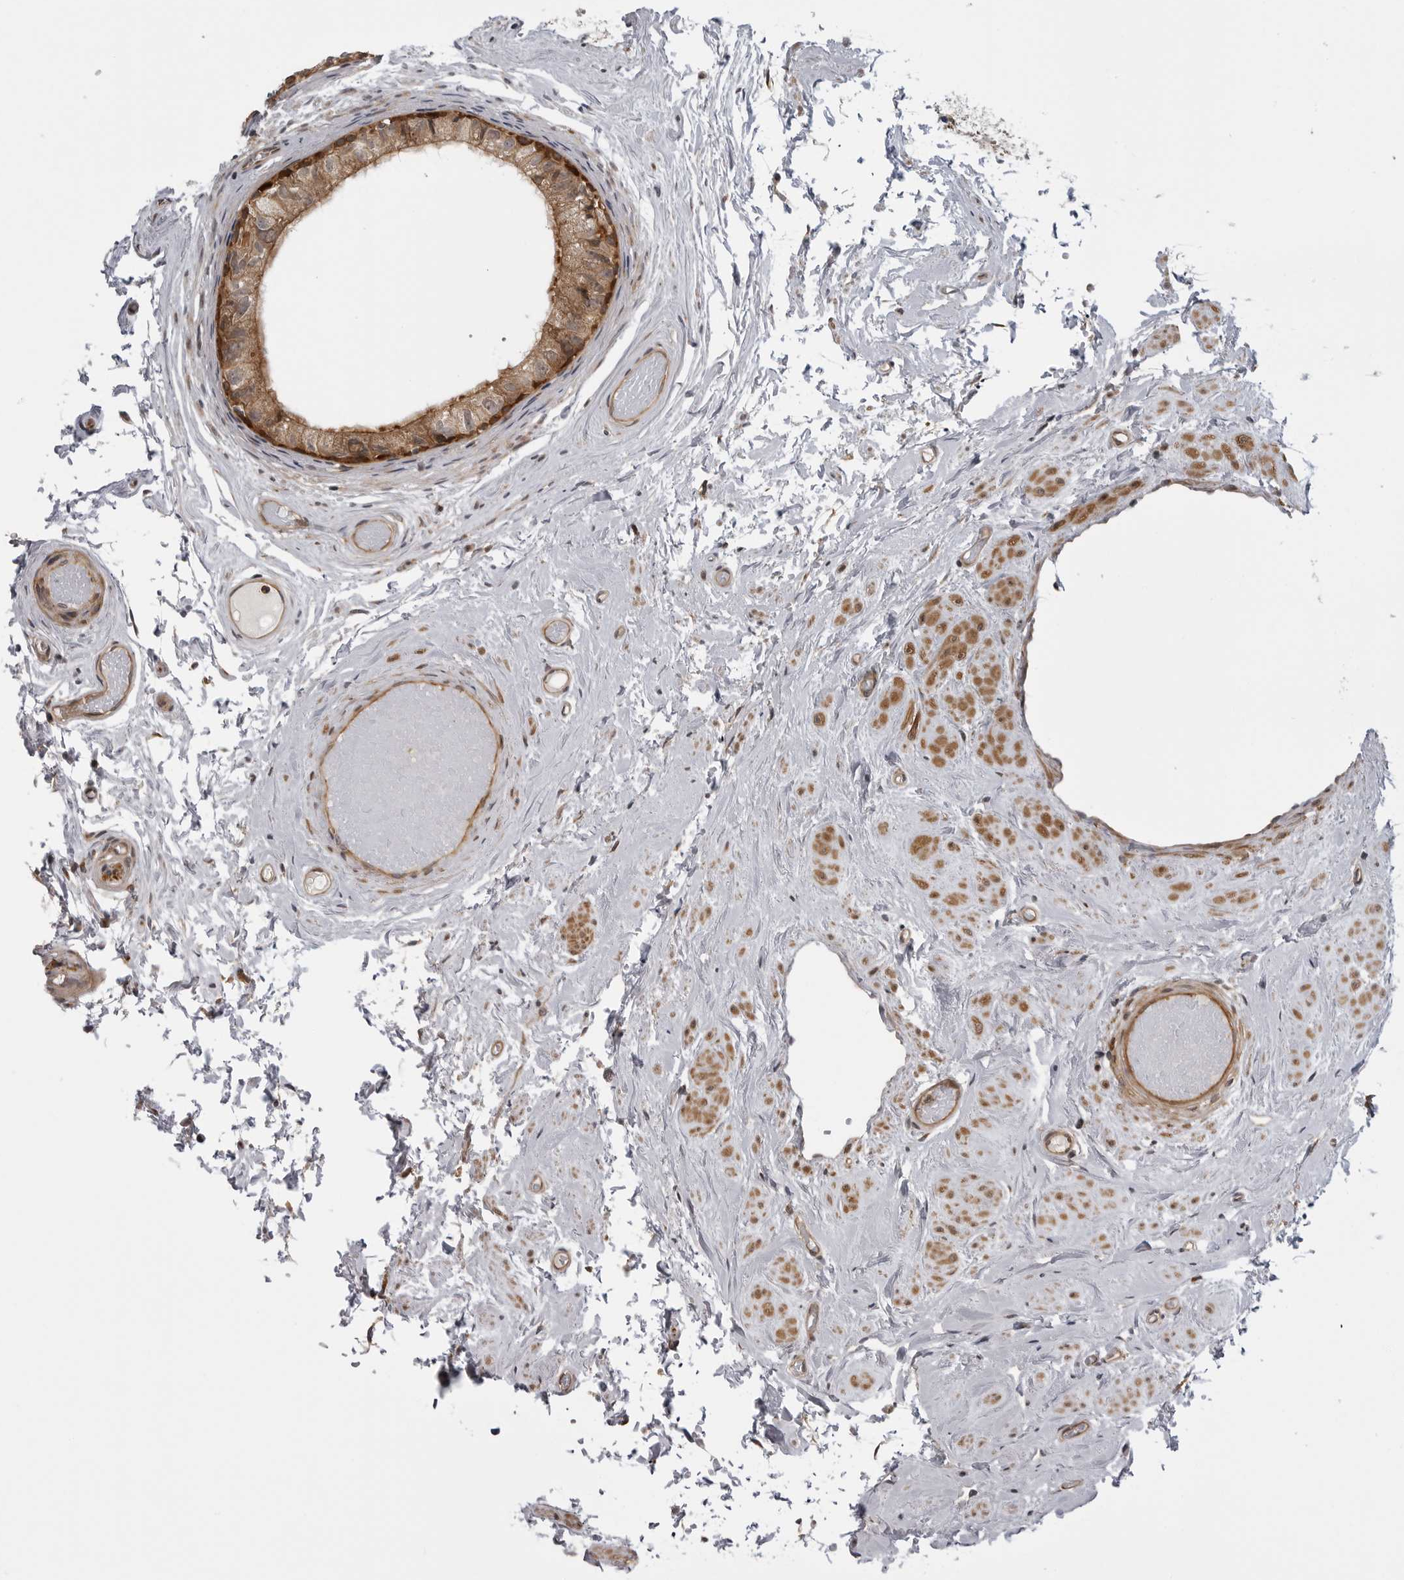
{"staining": {"intensity": "strong", "quantity": ">75%", "location": "cytoplasmic/membranous"}, "tissue": "epididymis", "cell_type": "Glandular cells", "image_type": "normal", "snomed": [{"axis": "morphology", "description": "Normal tissue, NOS"}, {"axis": "topography", "description": "Epididymis"}], "caption": "Protein staining of unremarkable epididymis exhibits strong cytoplasmic/membranous positivity in approximately >75% of glandular cells.", "gene": "LRRC45", "patient": {"sex": "male", "age": 79}}